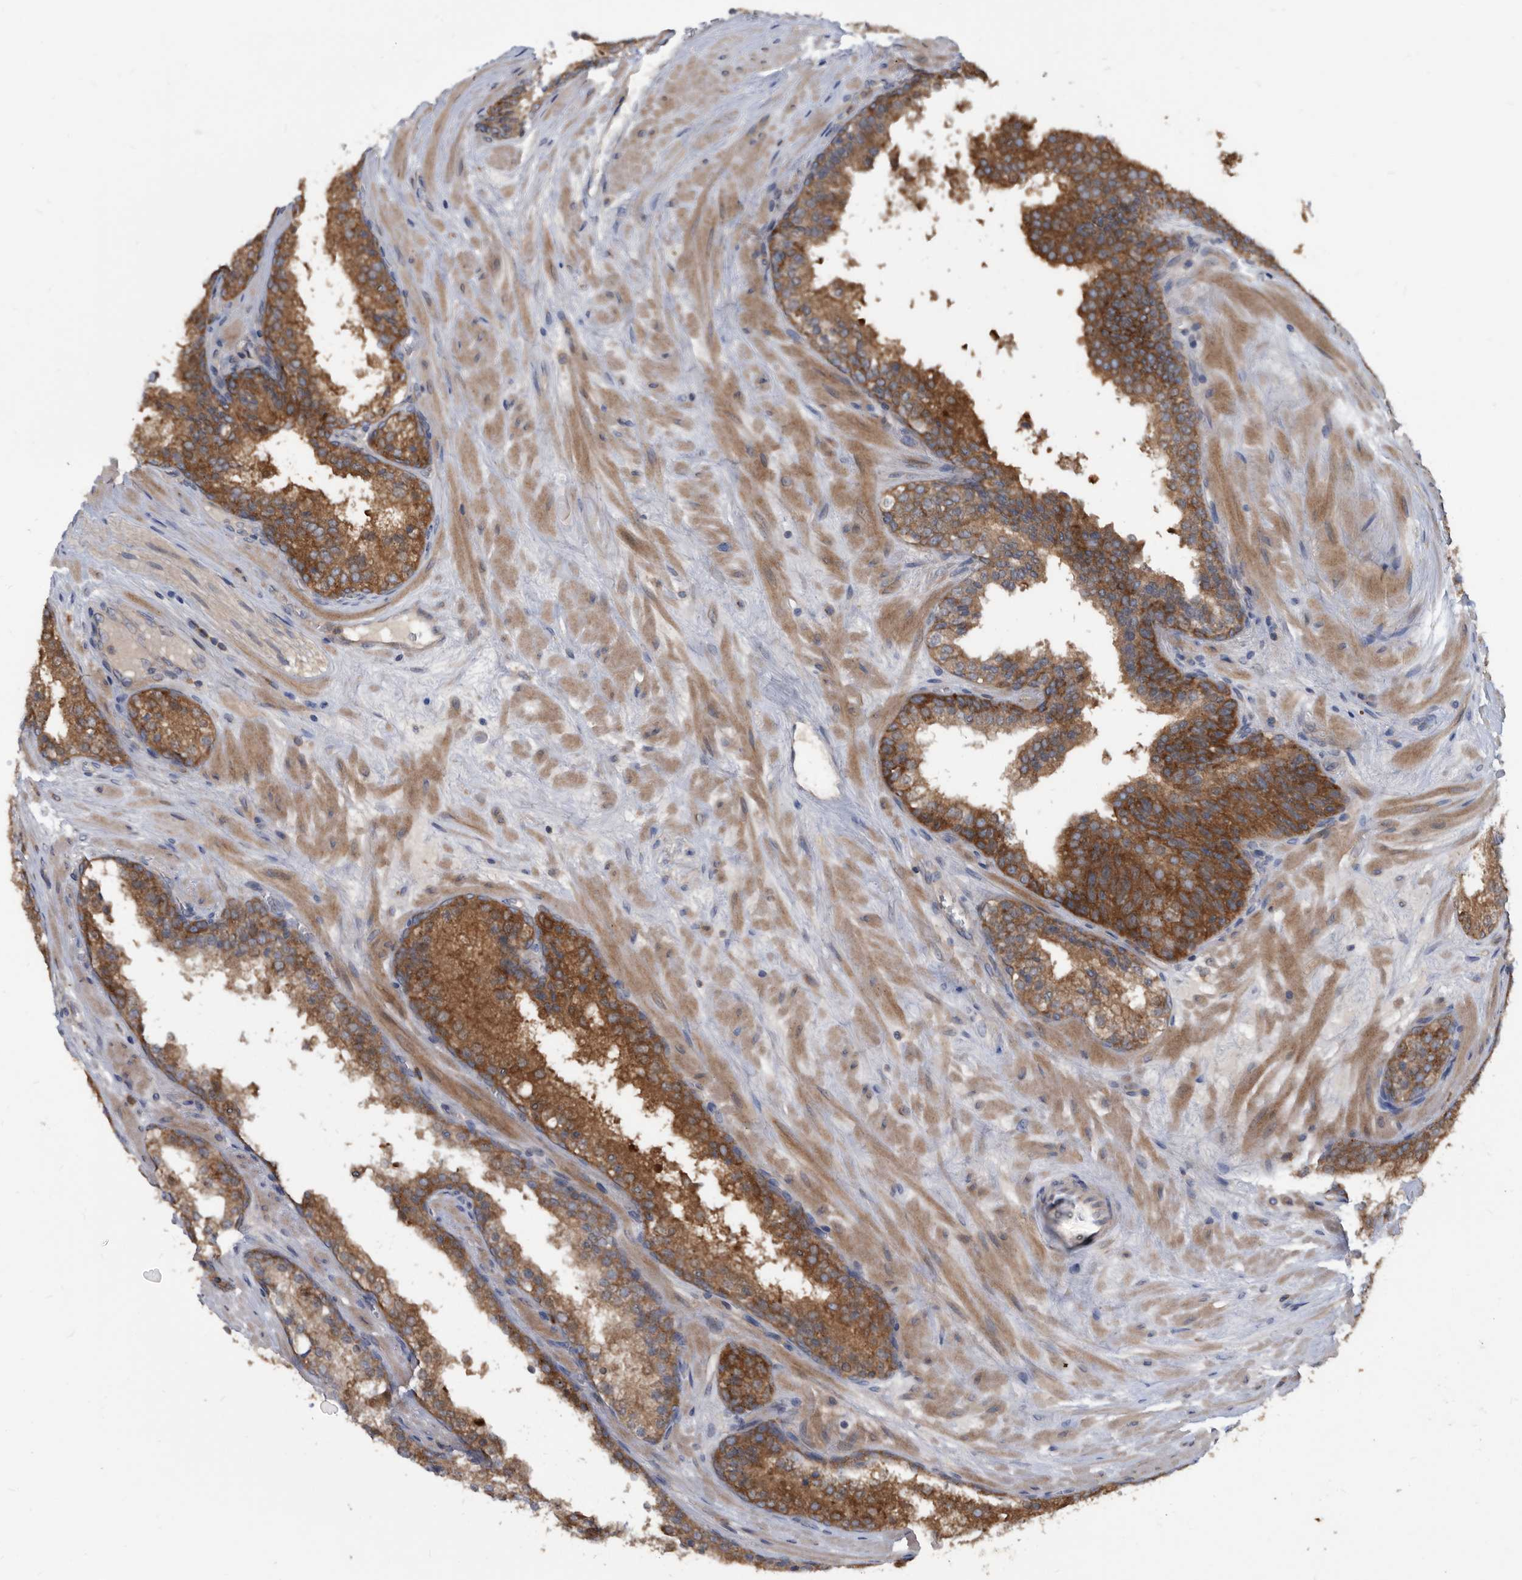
{"staining": {"intensity": "moderate", "quantity": ">75%", "location": "cytoplasmic/membranous"}, "tissue": "prostate cancer", "cell_type": "Tumor cells", "image_type": "cancer", "snomed": [{"axis": "morphology", "description": "Adenocarcinoma, High grade"}, {"axis": "topography", "description": "Prostate"}], "caption": "This photomicrograph demonstrates immunohistochemistry (IHC) staining of adenocarcinoma (high-grade) (prostate), with medium moderate cytoplasmic/membranous staining in approximately >75% of tumor cells.", "gene": "APEH", "patient": {"sex": "male", "age": 56}}